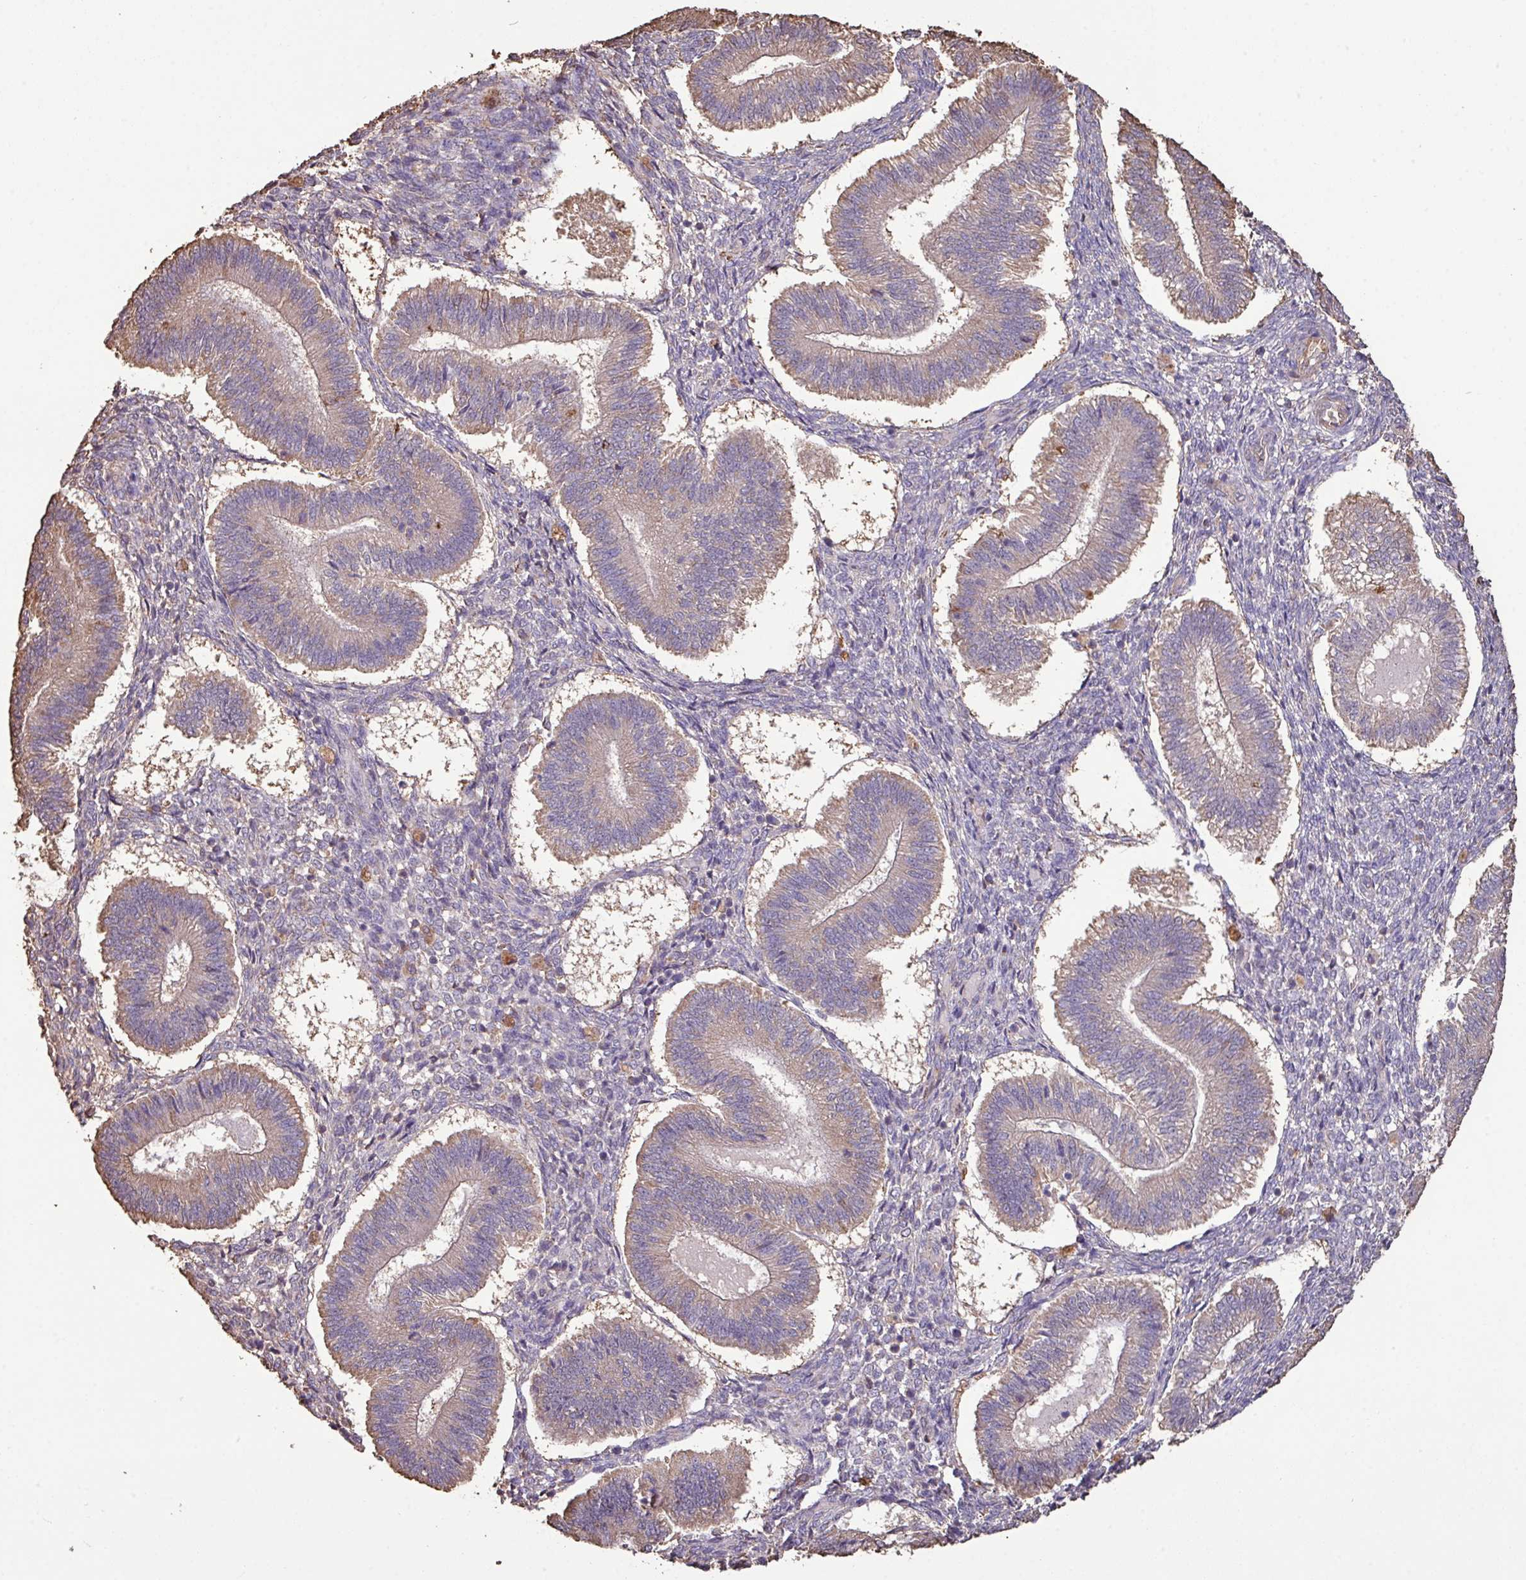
{"staining": {"intensity": "weak", "quantity": "<25%", "location": "cytoplasmic/membranous"}, "tissue": "endometrium", "cell_type": "Cells in endometrial stroma", "image_type": "normal", "snomed": [{"axis": "morphology", "description": "Normal tissue, NOS"}, {"axis": "topography", "description": "Endometrium"}], "caption": "Immunohistochemistry histopathology image of unremarkable endometrium: endometrium stained with DAB (3,3'-diaminobenzidine) exhibits no significant protein positivity in cells in endometrial stroma.", "gene": "CAMK2A", "patient": {"sex": "female", "age": 25}}